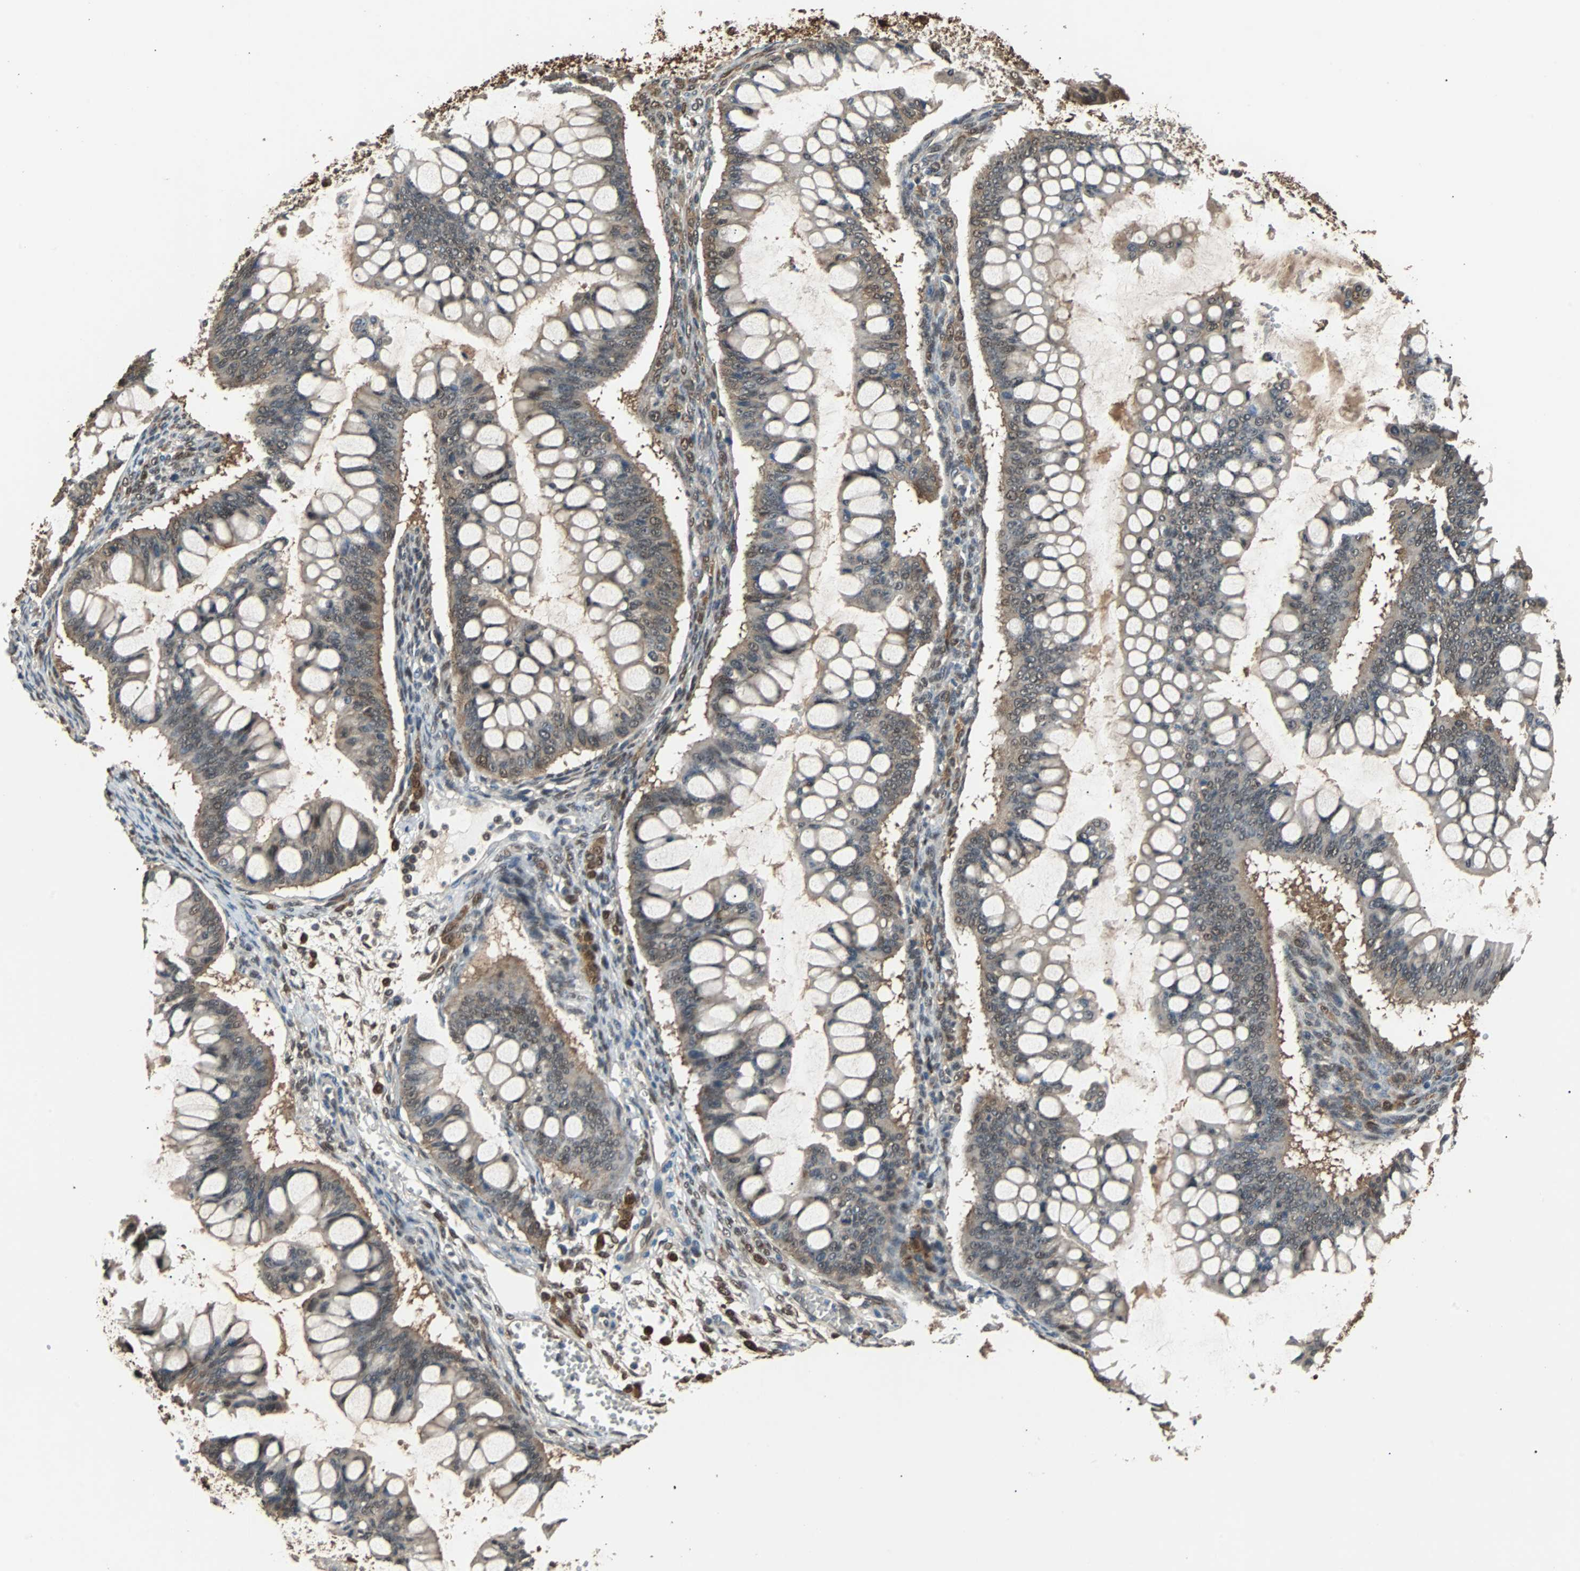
{"staining": {"intensity": "weak", "quantity": "25%-75%", "location": "cytoplasmic/membranous"}, "tissue": "ovarian cancer", "cell_type": "Tumor cells", "image_type": "cancer", "snomed": [{"axis": "morphology", "description": "Cystadenocarcinoma, mucinous, NOS"}, {"axis": "topography", "description": "Ovary"}], "caption": "Ovarian cancer stained for a protein (brown) exhibits weak cytoplasmic/membranous positive expression in approximately 25%-75% of tumor cells.", "gene": "PRDX6", "patient": {"sex": "female", "age": 73}}